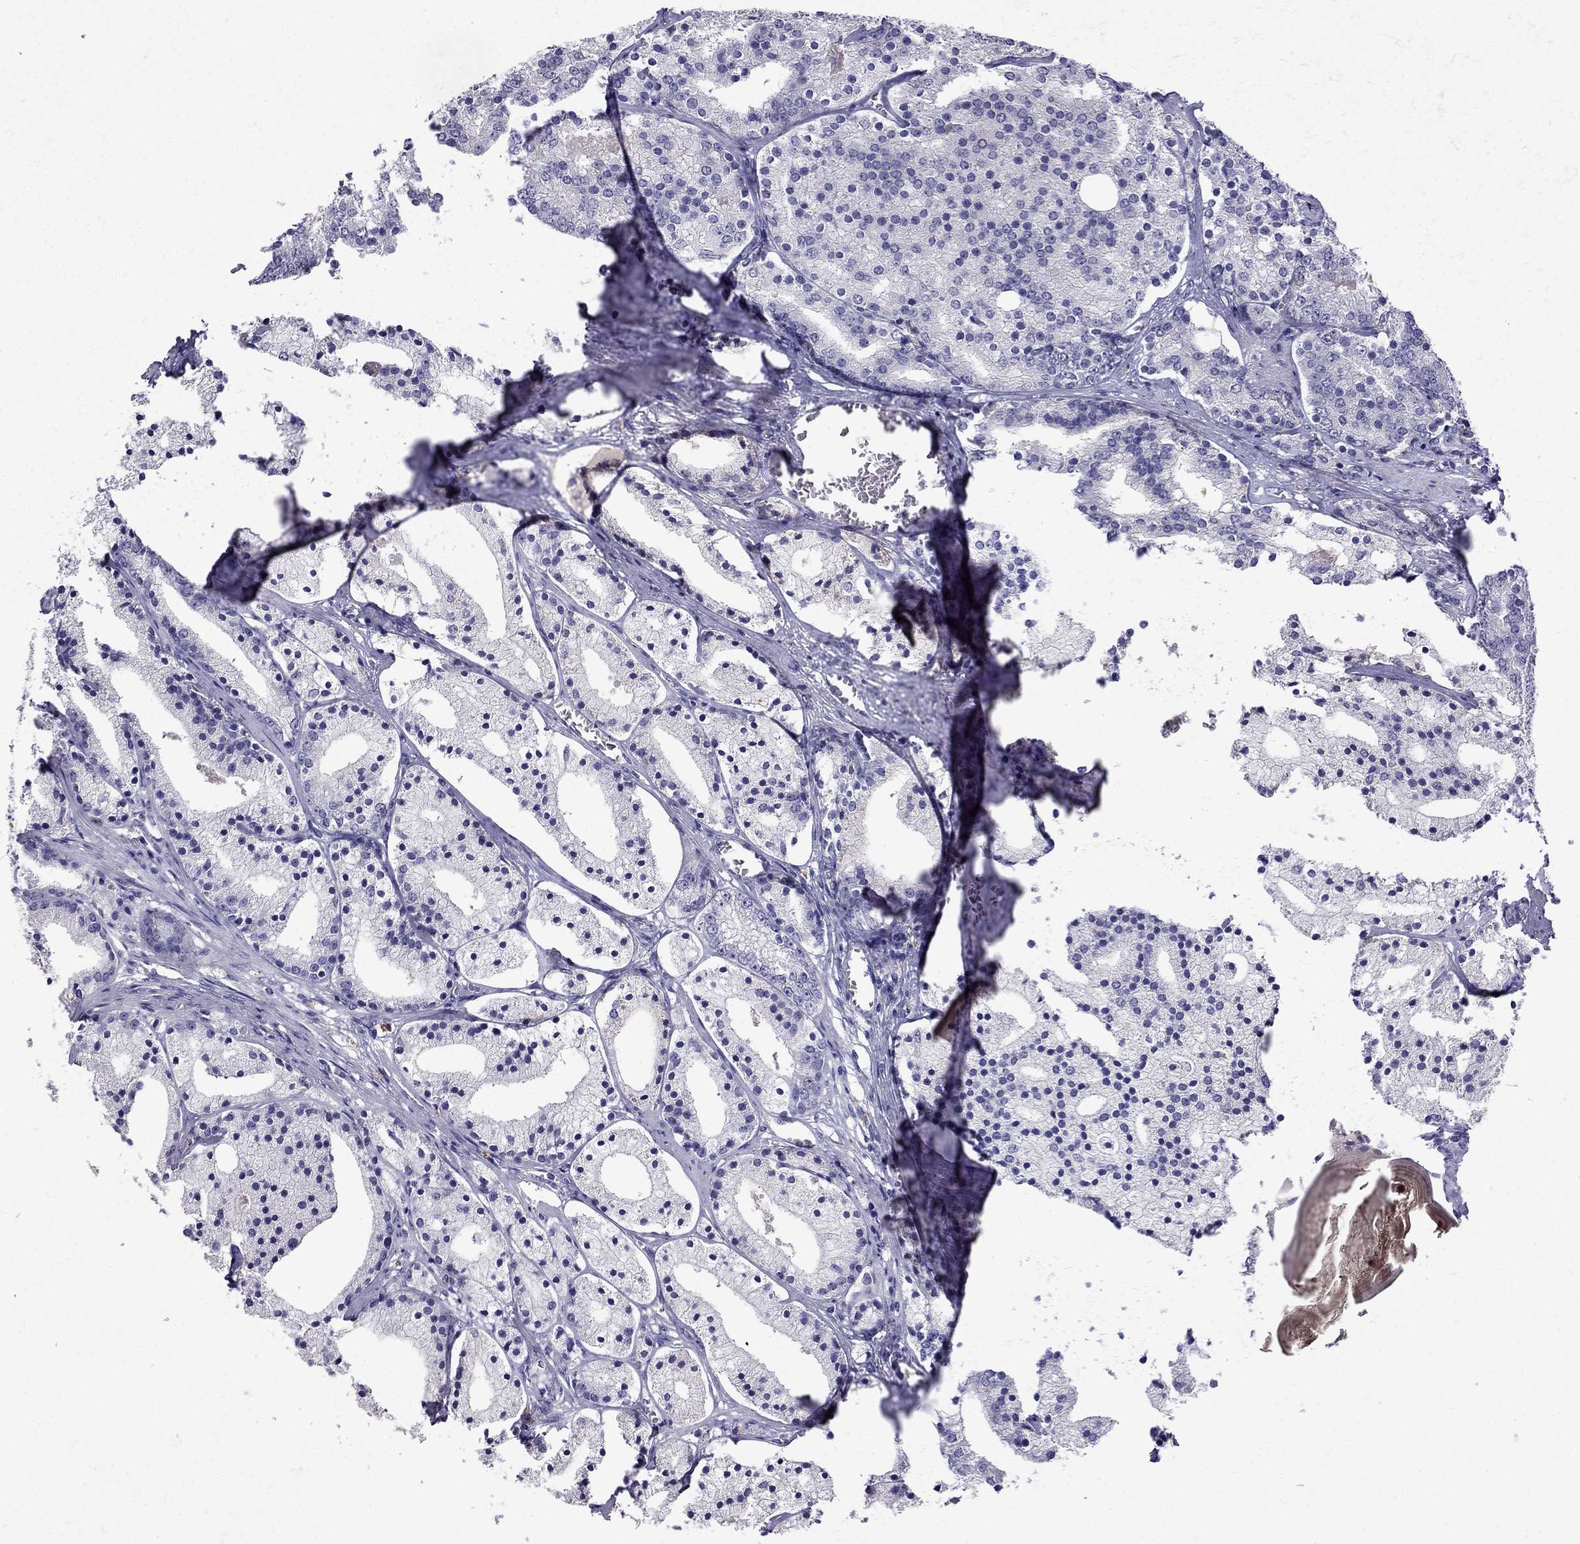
{"staining": {"intensity": "negative", "quantity": "none", "location": "none"}, "tissue": "prostate cancer", "cell_type": "Tumor cells", "image_type": "cancer", "snomed": [{"axis": "morphology", "description": "Adenocarcinoma, NOS"}, {"axis": "topography", "description": "Prostate"}], "caption": "This is an IHC image of human adenocarcinoma (prostate). There is no positivity in tumor cells.", "gene": "UHRF1", "patient": {"sex": "male", "age": 69}}